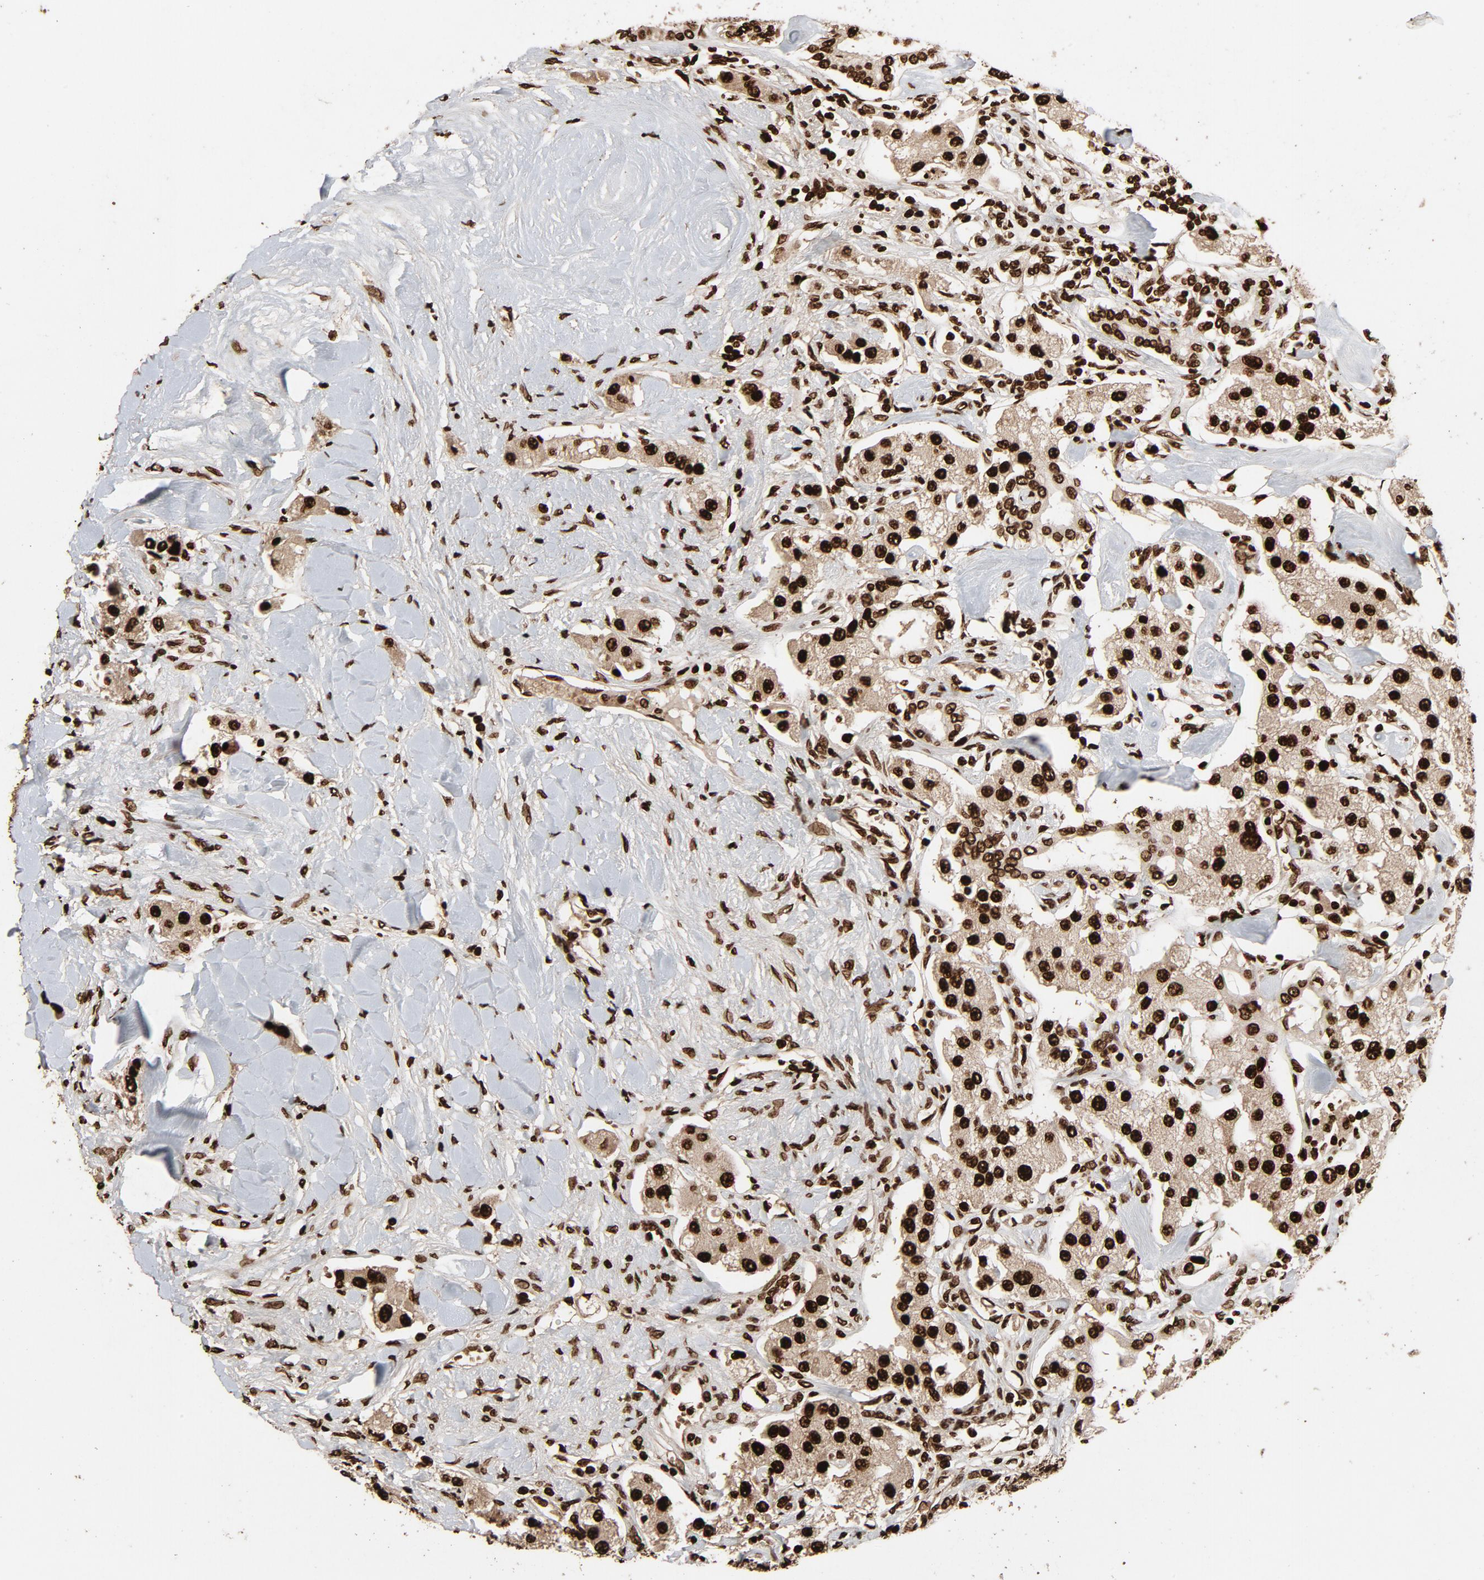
{"staining": {"intensity": "strong", "quantity": ">75%", "location": "nuclear"}, "tissue": "carcinoid", "cell_type": "Tumor cells", "image_type": "cancer", "snomed": [{"axis": "morphology", "description": "Carcinoid, malignant, NOS"}, {"axis": "topography", "description": "Pancreas"}], "caption": "Malignant carcinoid stained with DAB (3,3'-diaminobenzidine) immunohistochemistry (IHC) exhibits high levels of strong nuclear positivity in approximately >75% of tumor cells.", "gene": "TP53BP1", "patient": {"sex": "male", "age": 41}}